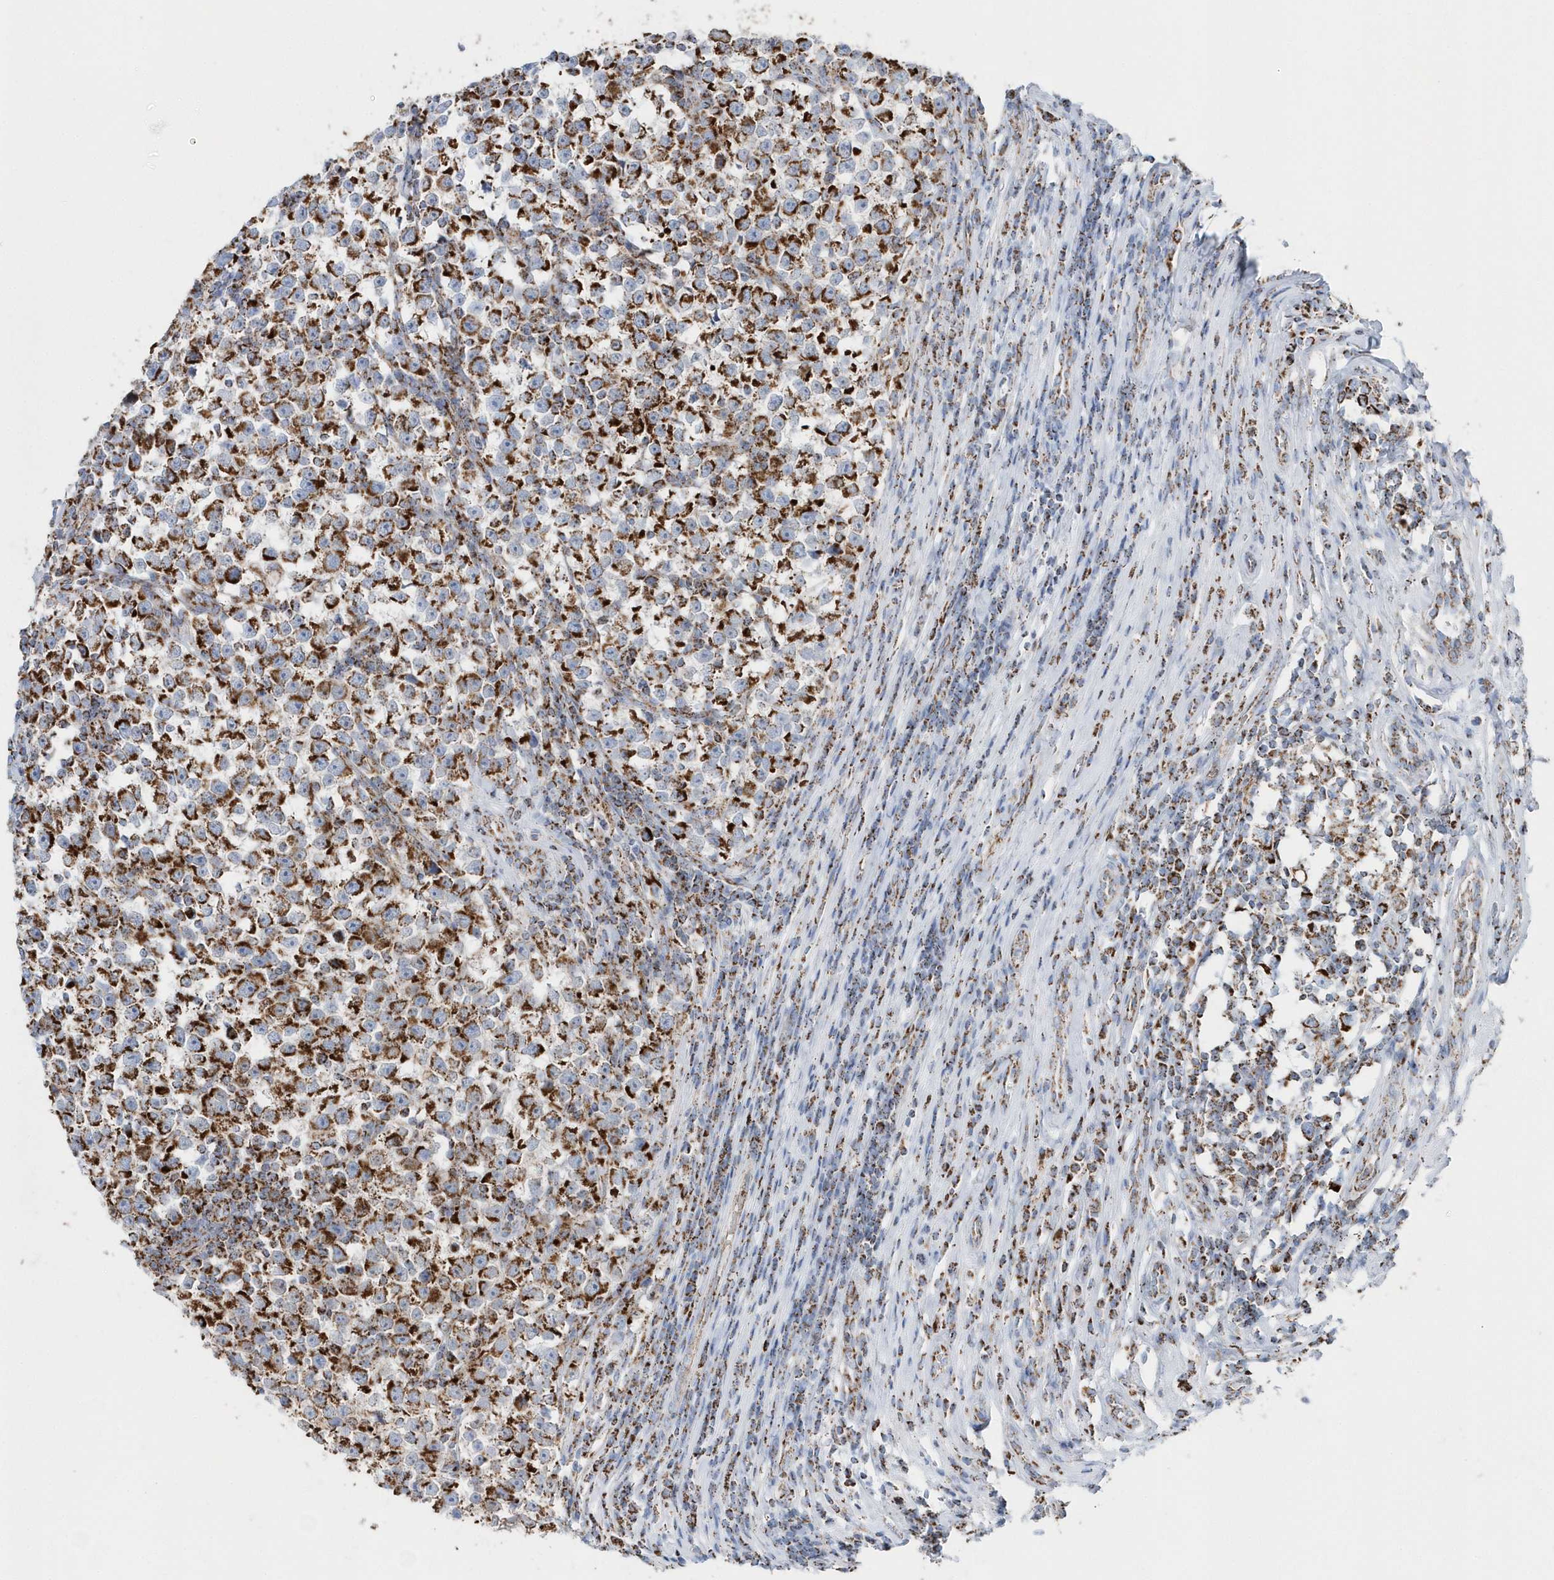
{"staining": {"intensity": "strong", "quantity": ">75%", "location": "cytoplasmic/membranous"}, "tissue": "testis cancer", "cell_type": "Tumor cells", "image_type": "cancer", "snomed": [{"axis": "morphology", "description": "Normal tissue, NOS"}, {"axis": "morphology", "description": "Seminoma, NOS"}, {"axis": "topography", "description": "Testis"}], "caption": "There is high levels of strong cytoplasmic/membranous expression in tumor cells of testis cancer, as demonstrated by immunohistochemical staining (brown color).", "gene": "TMCO6", "patient": {"sex": "male", "age": 43}}